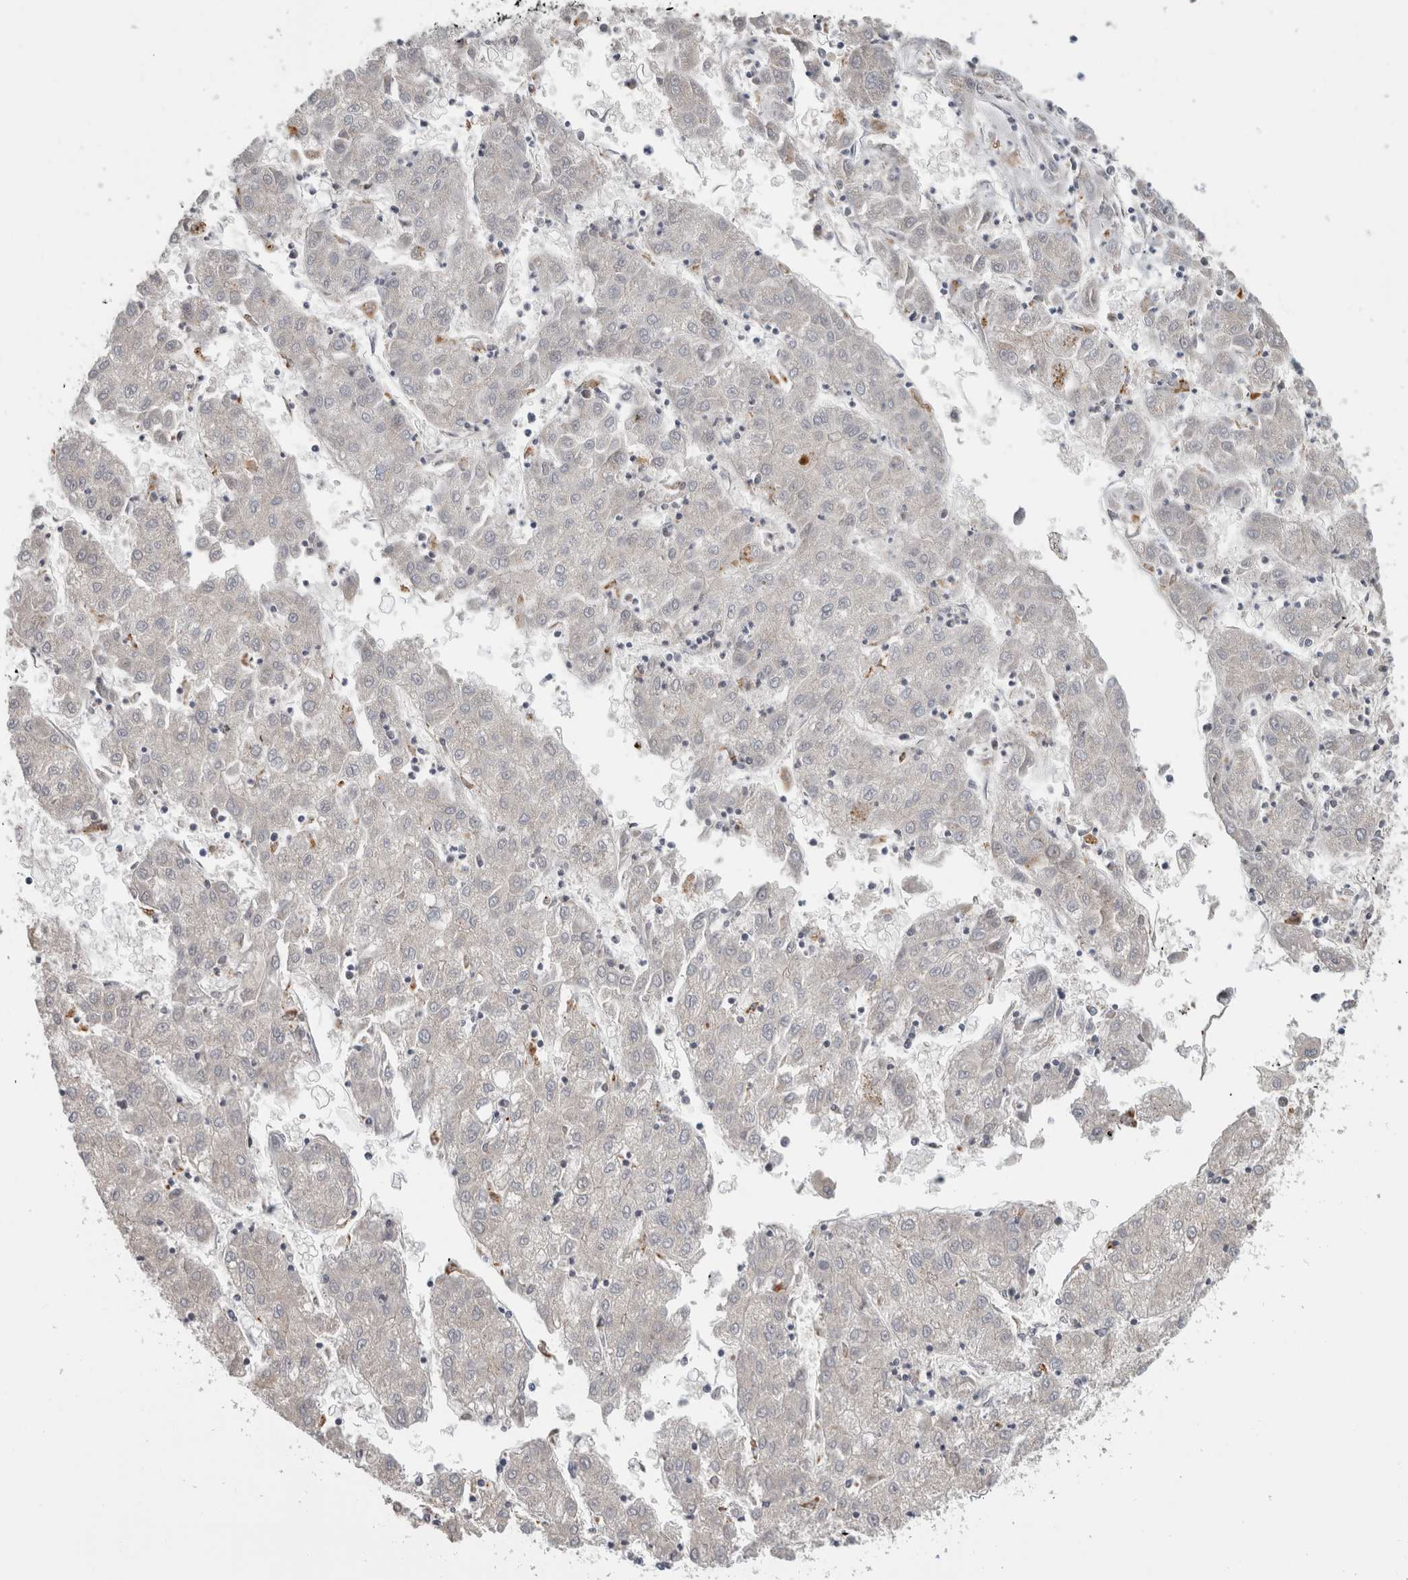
{"staining": {"intensity": "negative", "quantity": "none", "location": "none"}, "tissue": "liver cancer", "cell_type": "Tumor cells", "image_type": "cancer", "snomed": [{"axis": "morphology", "description": "Carcinoma, Hepatocellular, NOS"}, {"axis": "topography", "description": "Liver"}], "caption": "Immunohistochemistry of human liver hepatocellular carcinoma reveals no expression in tumor cells.", "gene": "NAB2", "patient": {"sex": "male", "age": 72}}